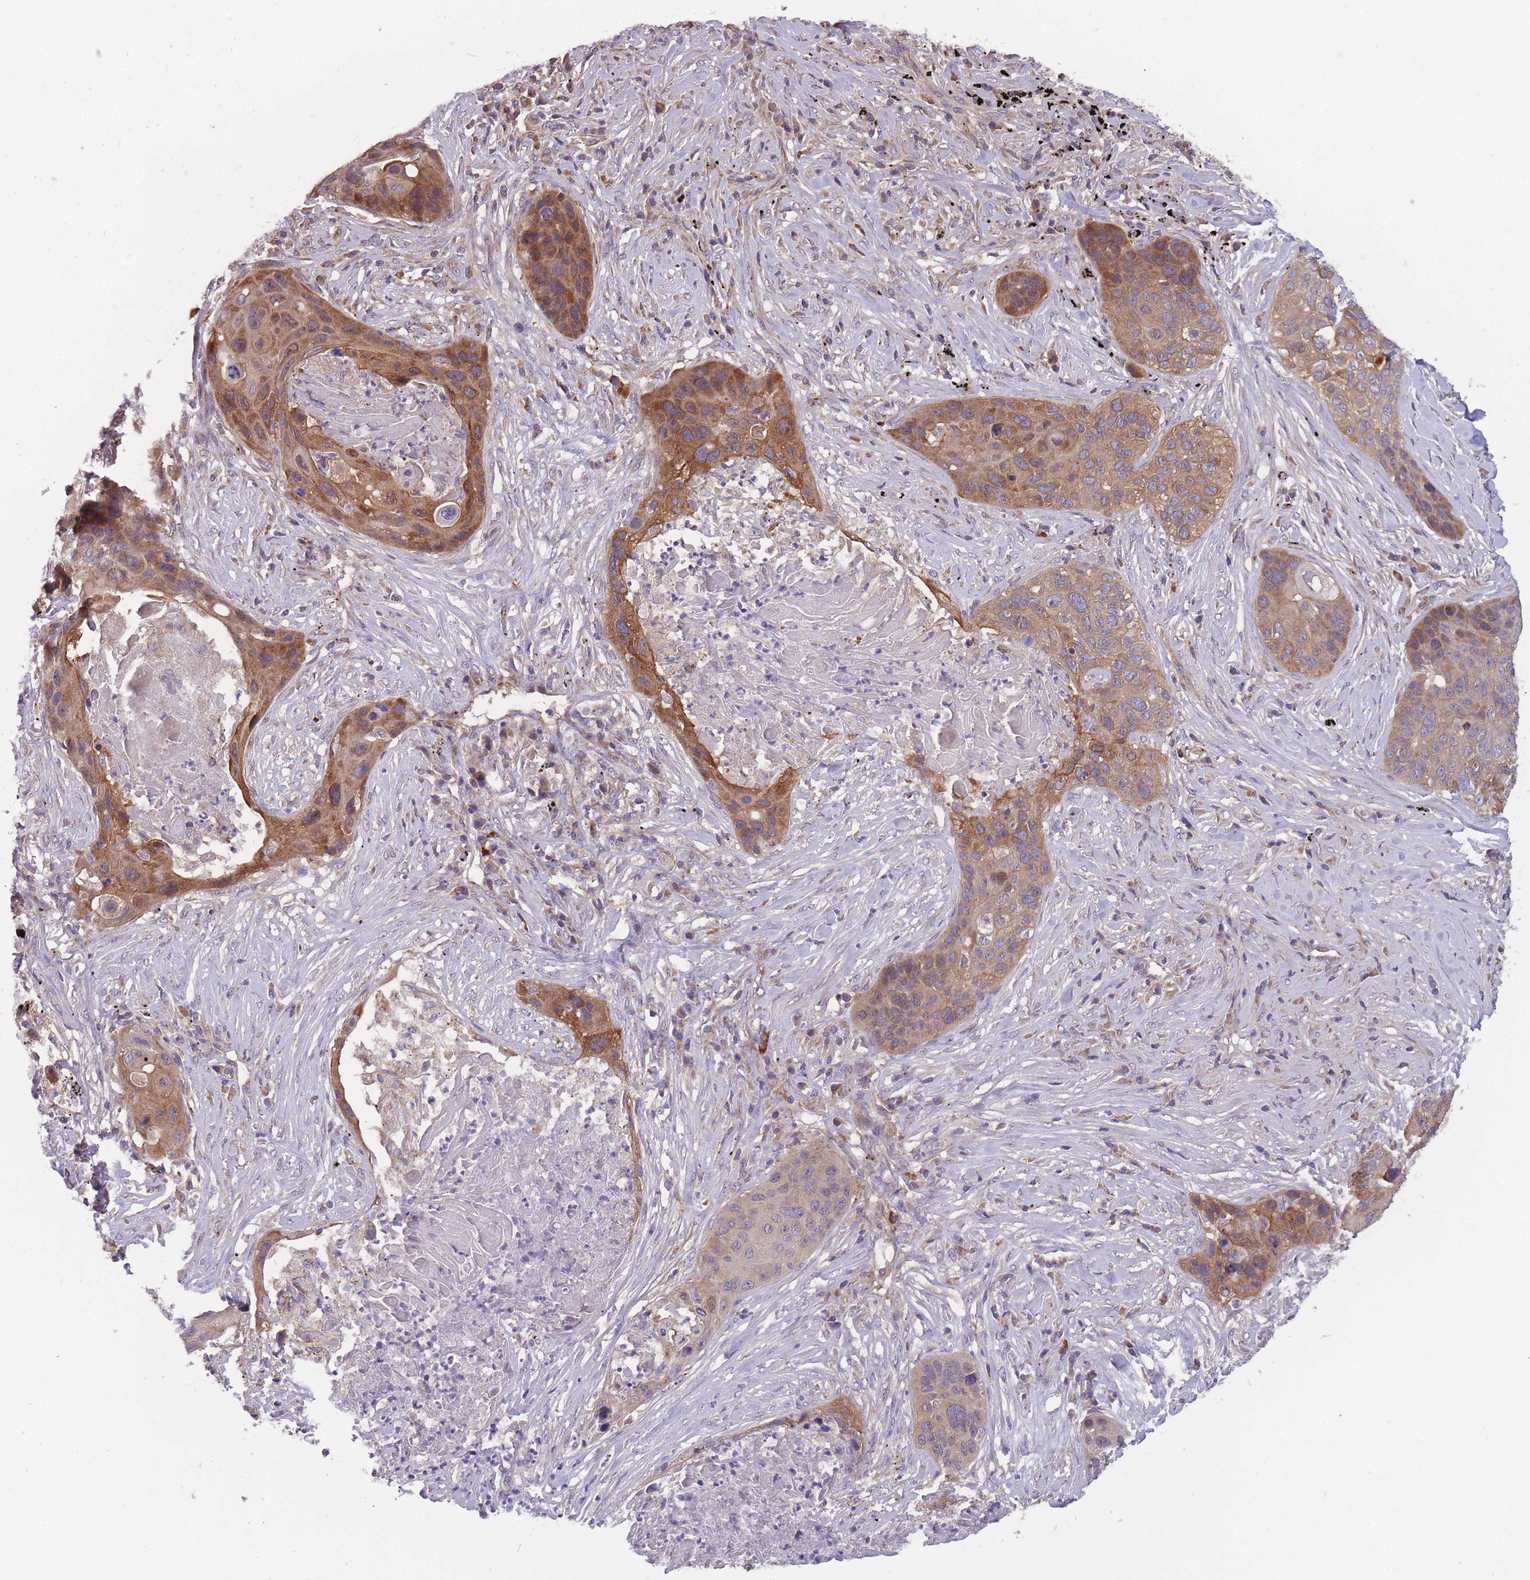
{"staining": {"intensity": "moderate", "quantity": ">75%", "location": "cytoplasmic/membranous"}, "tissue": "lung cancer", "cell_type": "Tumor cells", "image_type": "cancer", "snomed": [{"axis": "morphology", "description": "Squamous cell carcinoma, NOS"}, {"axis": "topography", "description": "Lung"}], "caption": "IHC (DAB (3,3'-diaminobenzidine)) staining of lung cancer shows moderate cytoplasmic/membranous protein staining in approximately >75% of tumor cells.", "gene": "ITPKC", "patient": {"sex": "female", "age": 63}}